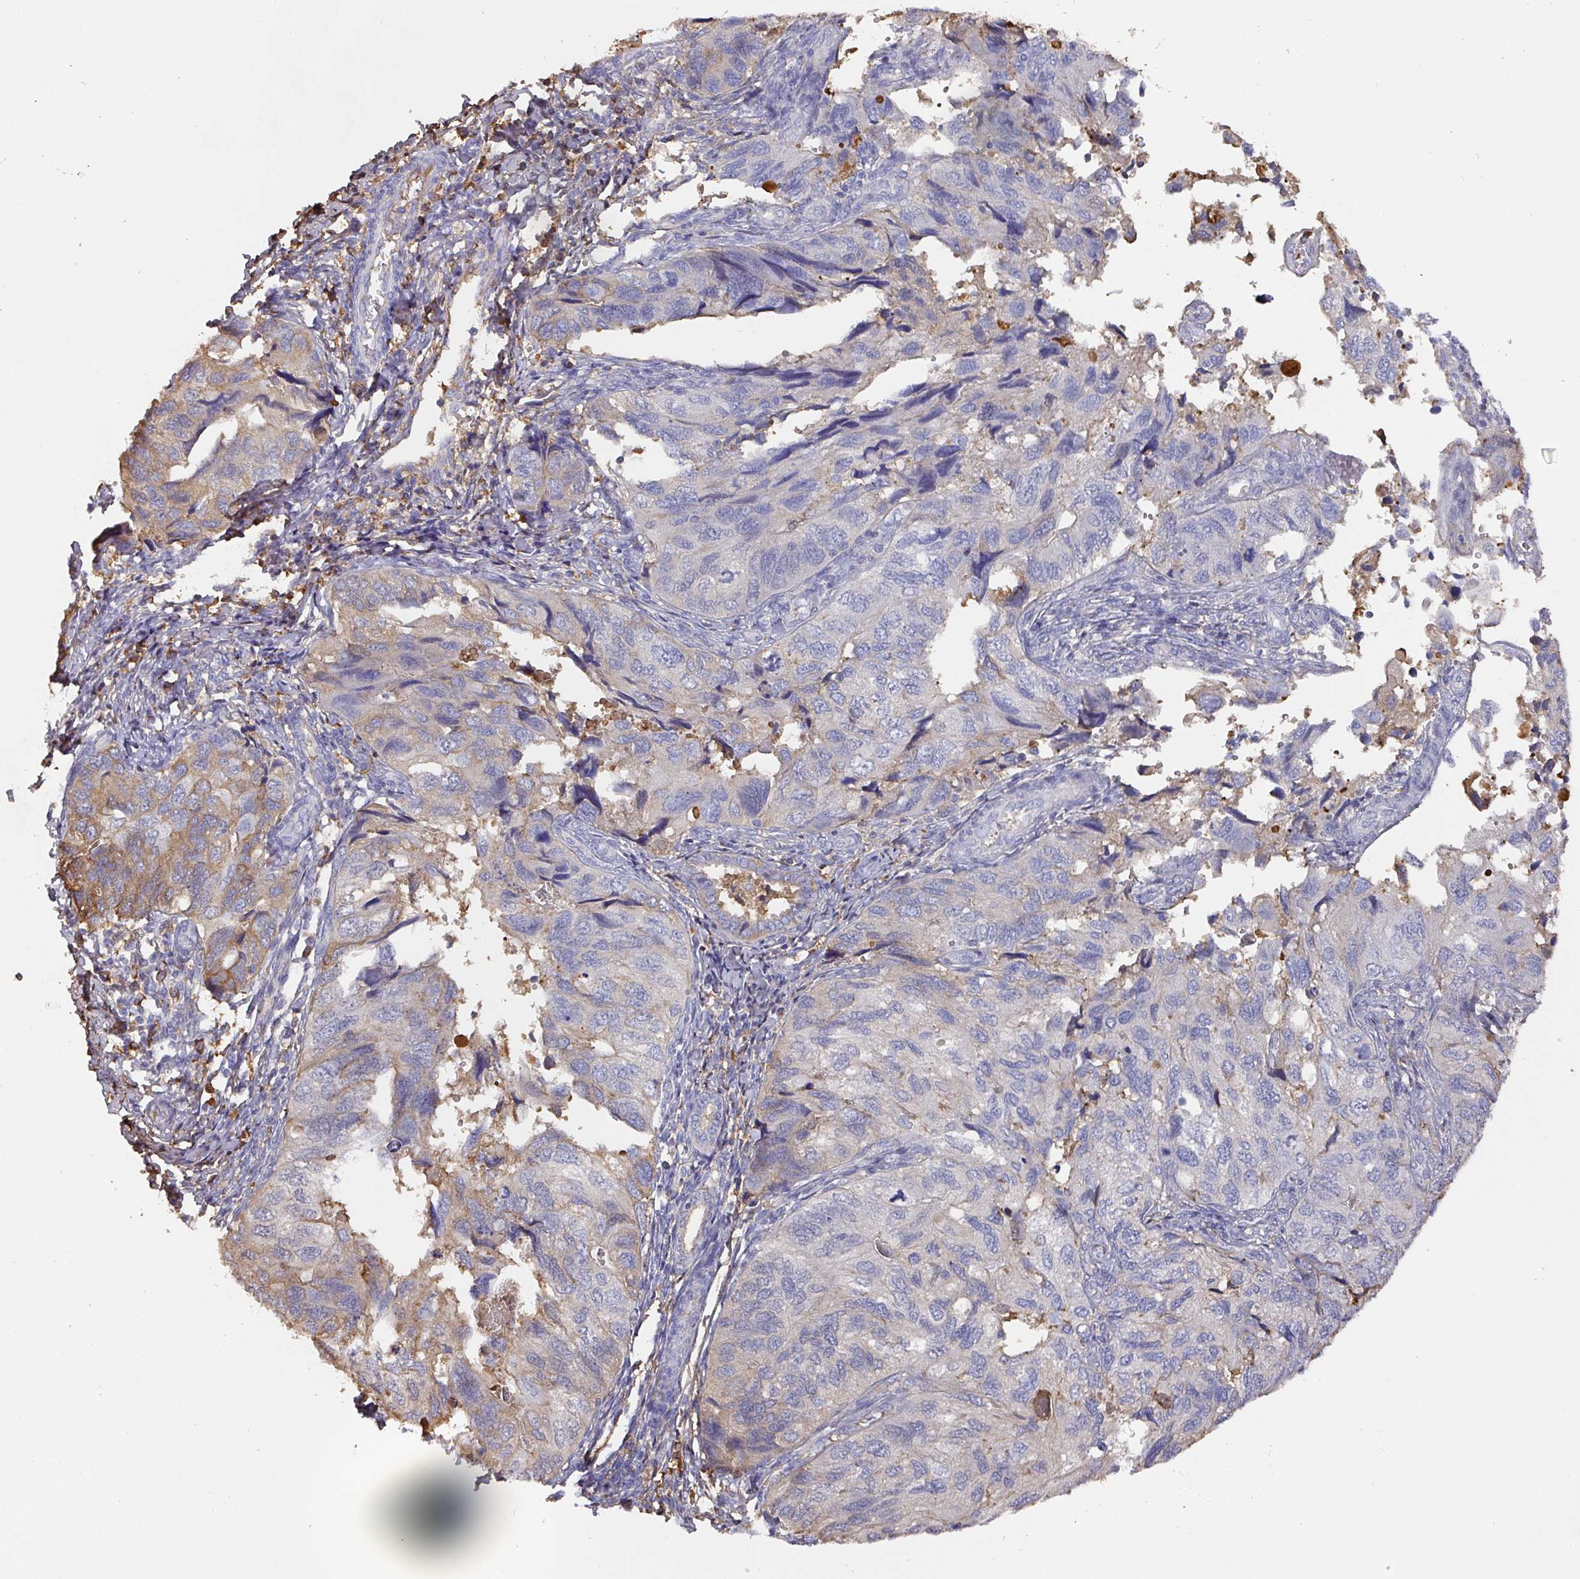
{"staining": {"intensity": "negative", "quantity": "none", "location": "none"}, "tissue": "endometrial cancer", "cell_type": "Tumor cells", "image_type": "cancer", "snomed": [{"axis": "morphology", "description": "Carcinoma, NOS"}, {"axis": "topography", "description": "Uterus"}], "caption": "Immunohistochemistry (IHC) image of neoplastic tissue: human endometrial cancer stained with DAB demonstrates no significant protein positivity in tumor cells.", "gene": "ALB", "patient": {"sex": "female", "age": 76}}